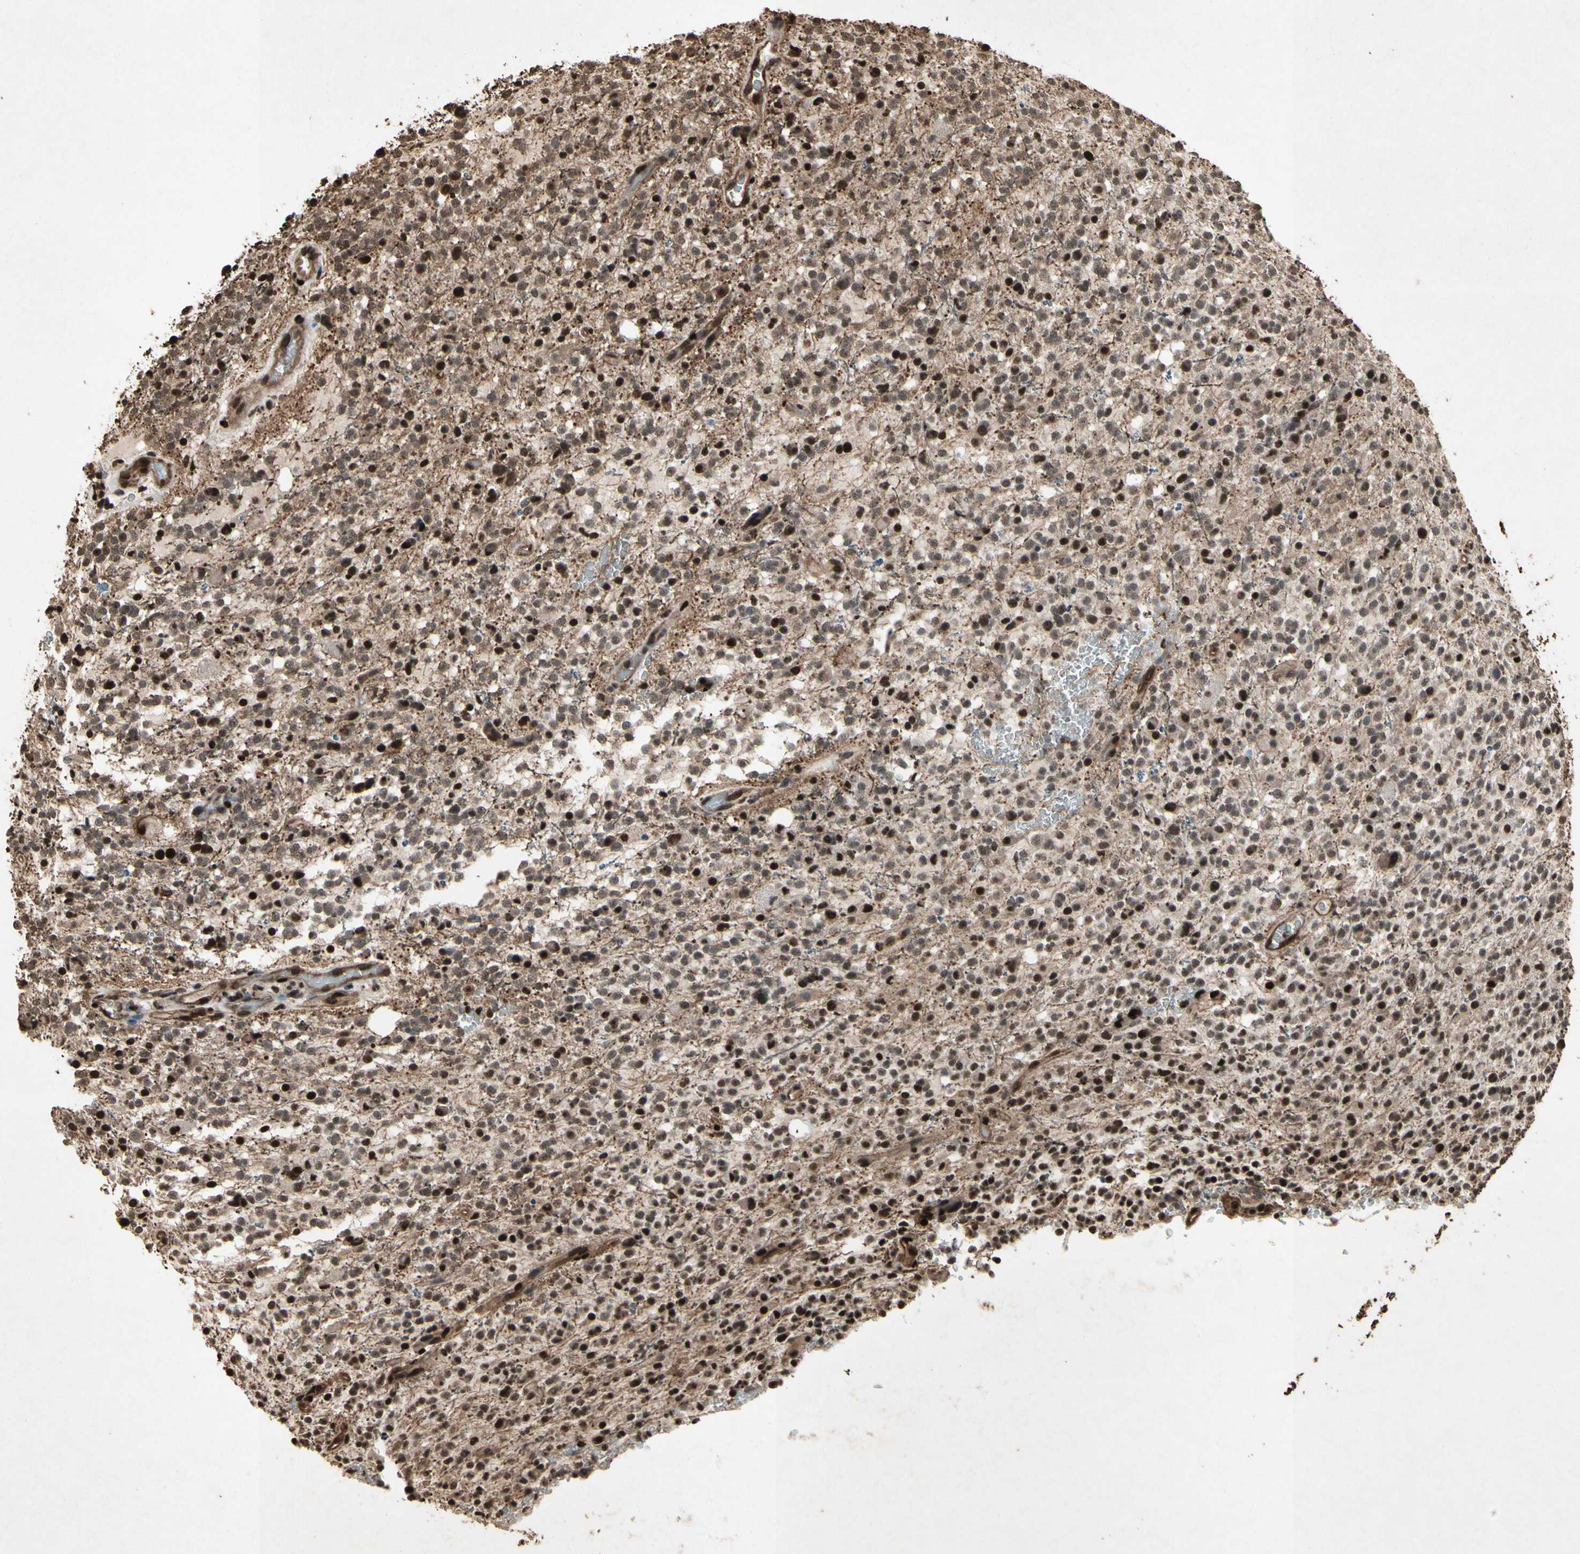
{"staining": {"intensity": "strong", "quantity": "25%-75%", "location": "nuclear"}, "tissue": "glioma", "cell_type": "Tumor cells", "image_type": "cancer", "snomed": [{"axis": "morphology", "description": "Glioma, malignant, High grade"}, {"axis": "topography", "description": "Brain"}], "caption": "A micrograph showing strong nuclear expression in approximately 25%-75% of tumor cells in malignant glioma (high-grade), as visualized by brown immunohistochemical staining.", "gene": "TBX2", "patient": {"sex": "male", "age": 48}}